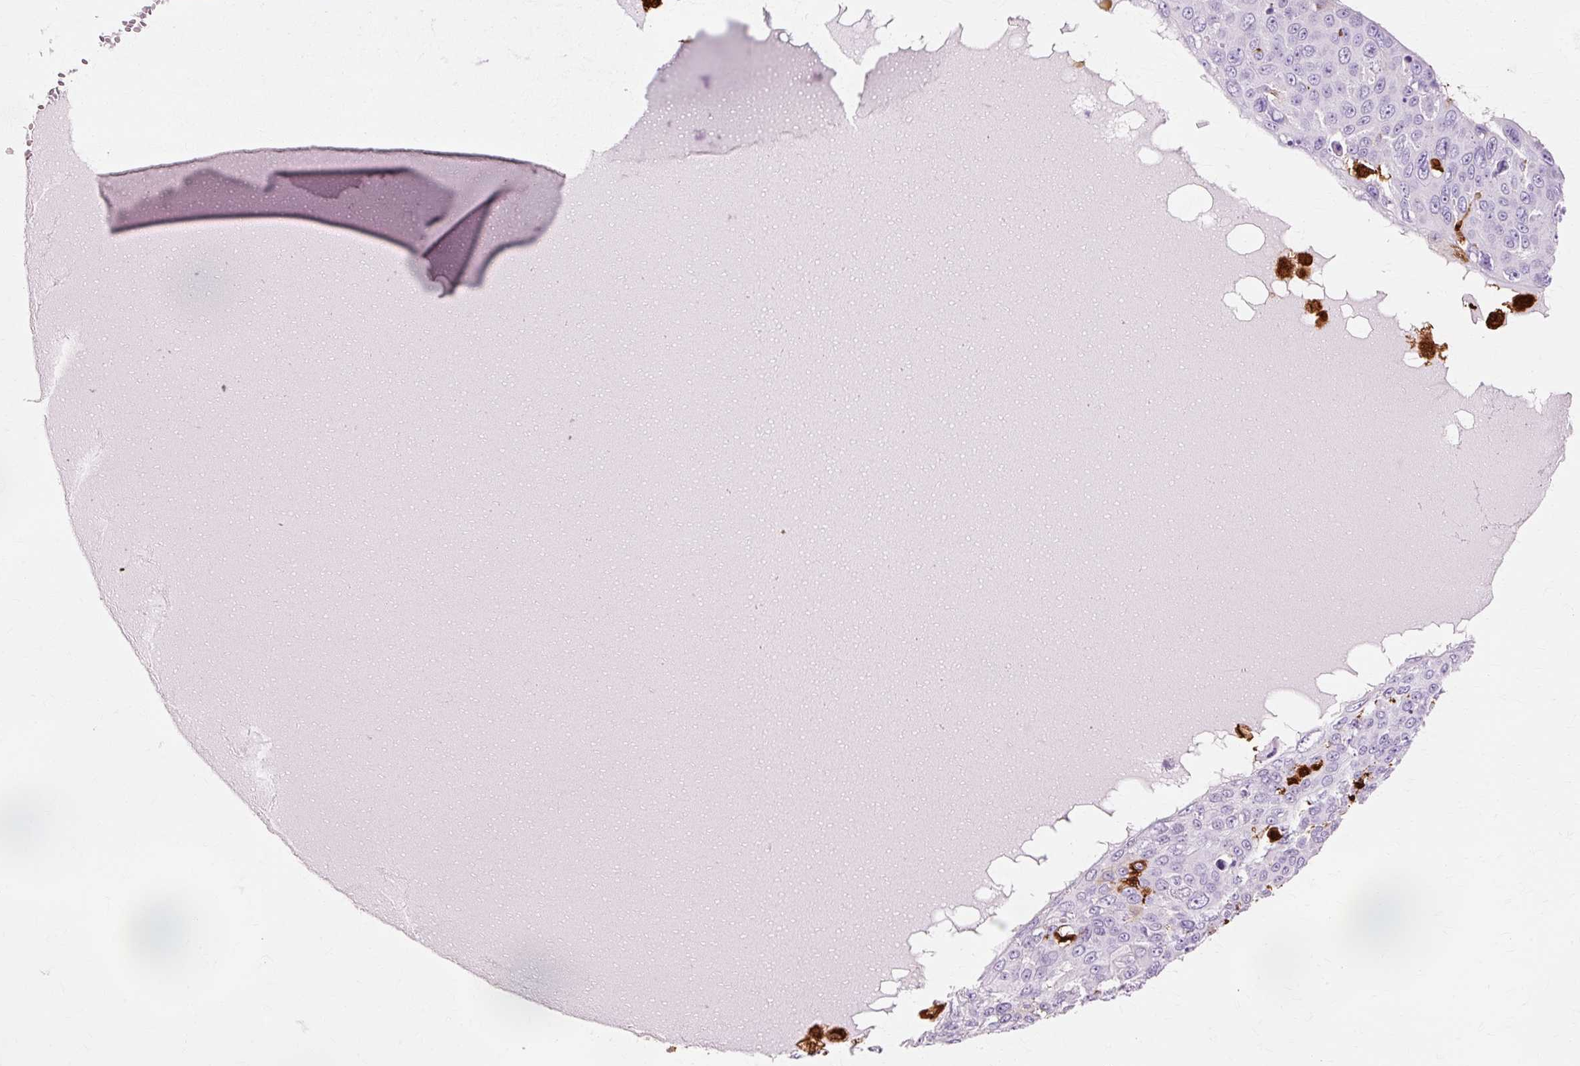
{"staining": {"intensity": "negative", "quantity": "none", "location": "none"}, "tissue": "skin cancer", "cell_type": "Tumor cells", "image_type": "cancer", "snomed": [{"axis": "morphology", "description": "Squamous cell carcinoma, NOS"}, {"axis": "topography", "description": "Skin"}], "caption": "Immunohistochemistry histopathology image of neoplastic tissue: human skin squamous cell carcinoma stained with DAB (3,3'-diaminobenzidine) displays no significant protein staining in tumor cells.", "gene": "GPX1", "patient": {"sex": "male", "age": 71}}